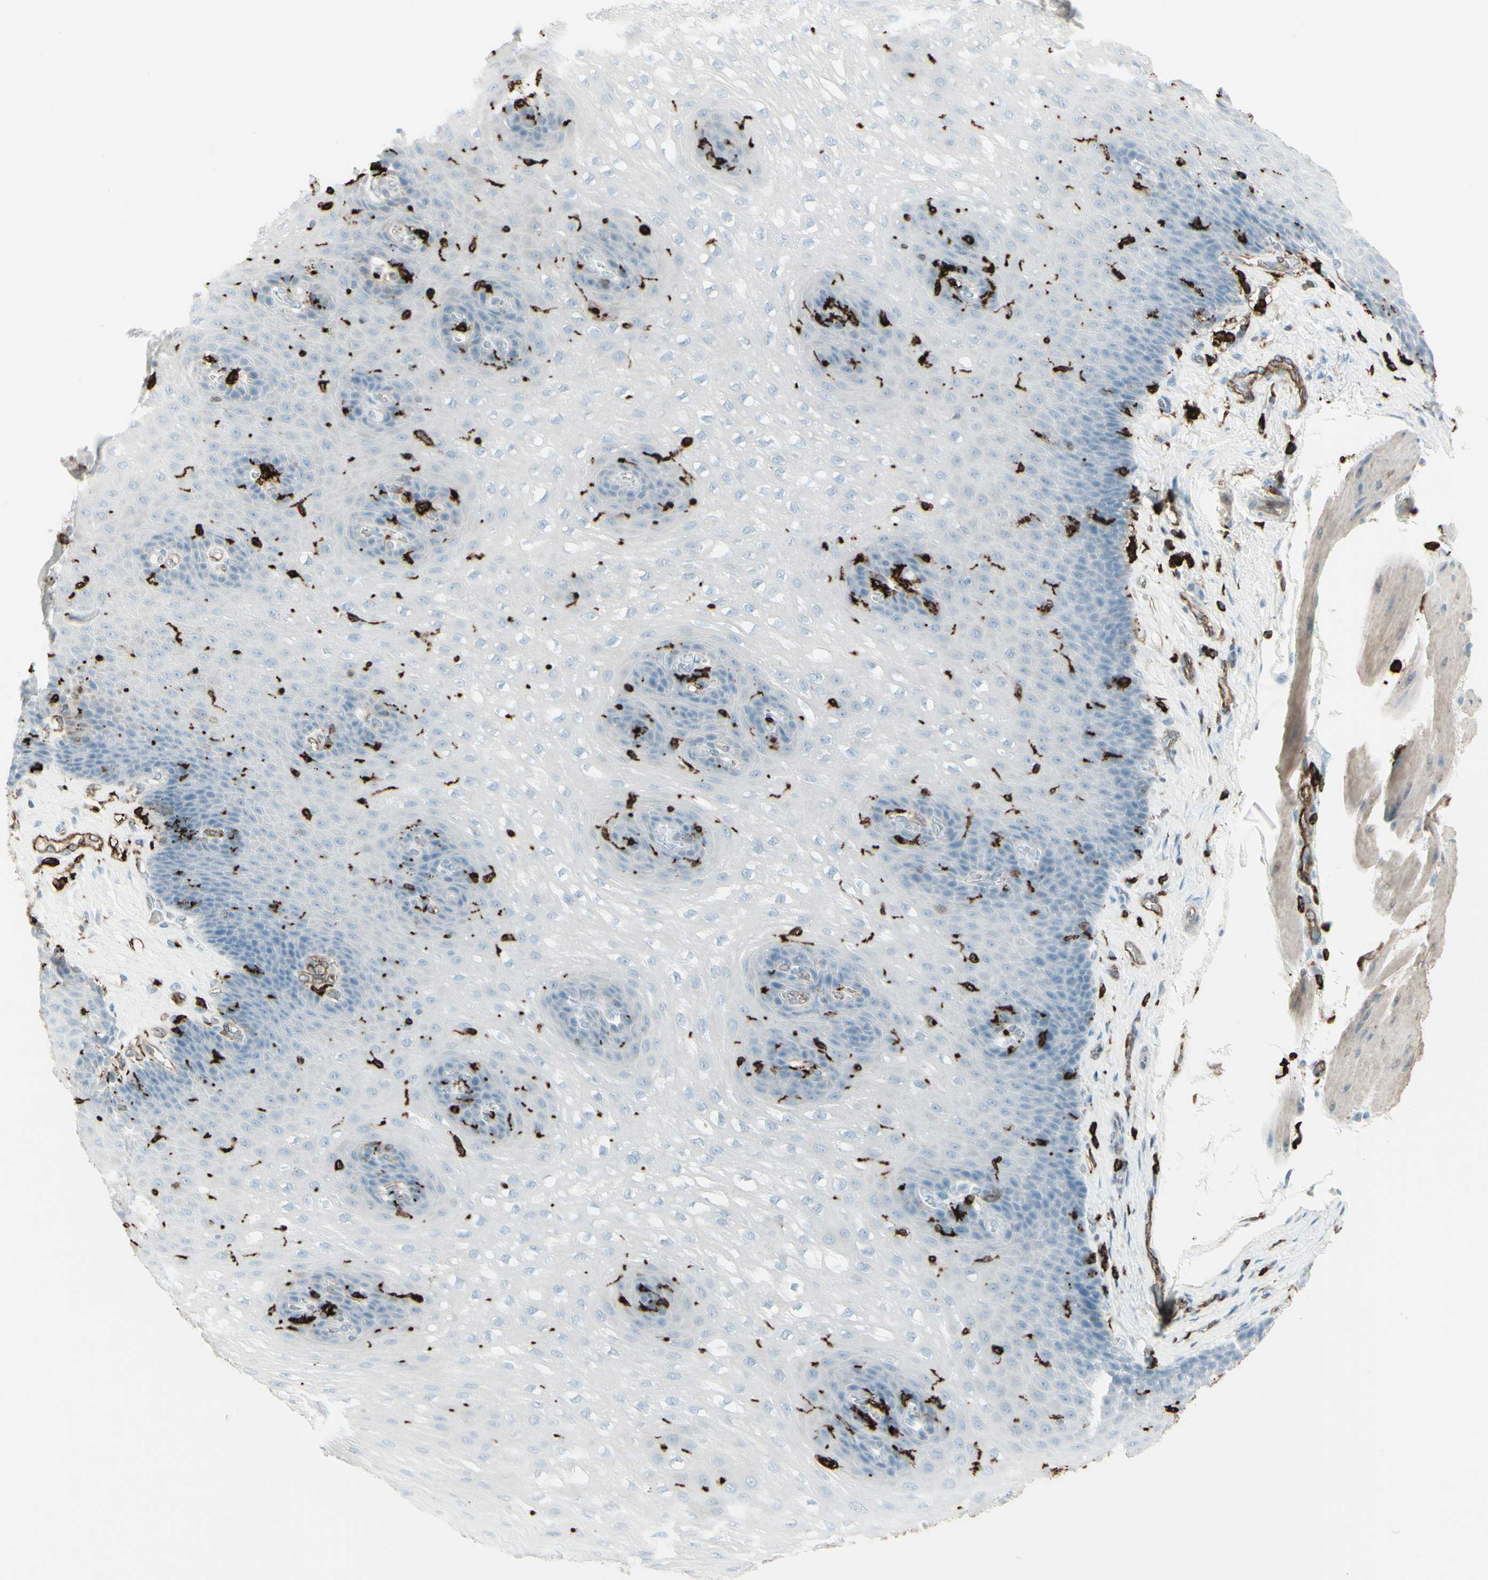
{"staining": {"intensity": "strong", "quantity": "<25%", "location": "cytoplasmic/membranous"}, "tissue": "esophagus", "cell_type": "Squamous epithelial cells", "image_type": "normal", "snomed": [{"axis": "morphology", "description": "Normal tissue, NOS"}, {"axis": "topography", "description": "Esophagus"}], "caption": "A brown stain shows strong cytoplasmic/membranous positivity of a protein in squamous epithelial cells of unremarkable human esophagus. The staining was performed using DAB (3,3'-diaminobenzidine) to visualize the protein expression in brown, while the nuclei were stained in blue with hematoxylin (Magnification: 20x).", "gene": "HLA", "patient": {"sex": "female", "age": 72}}